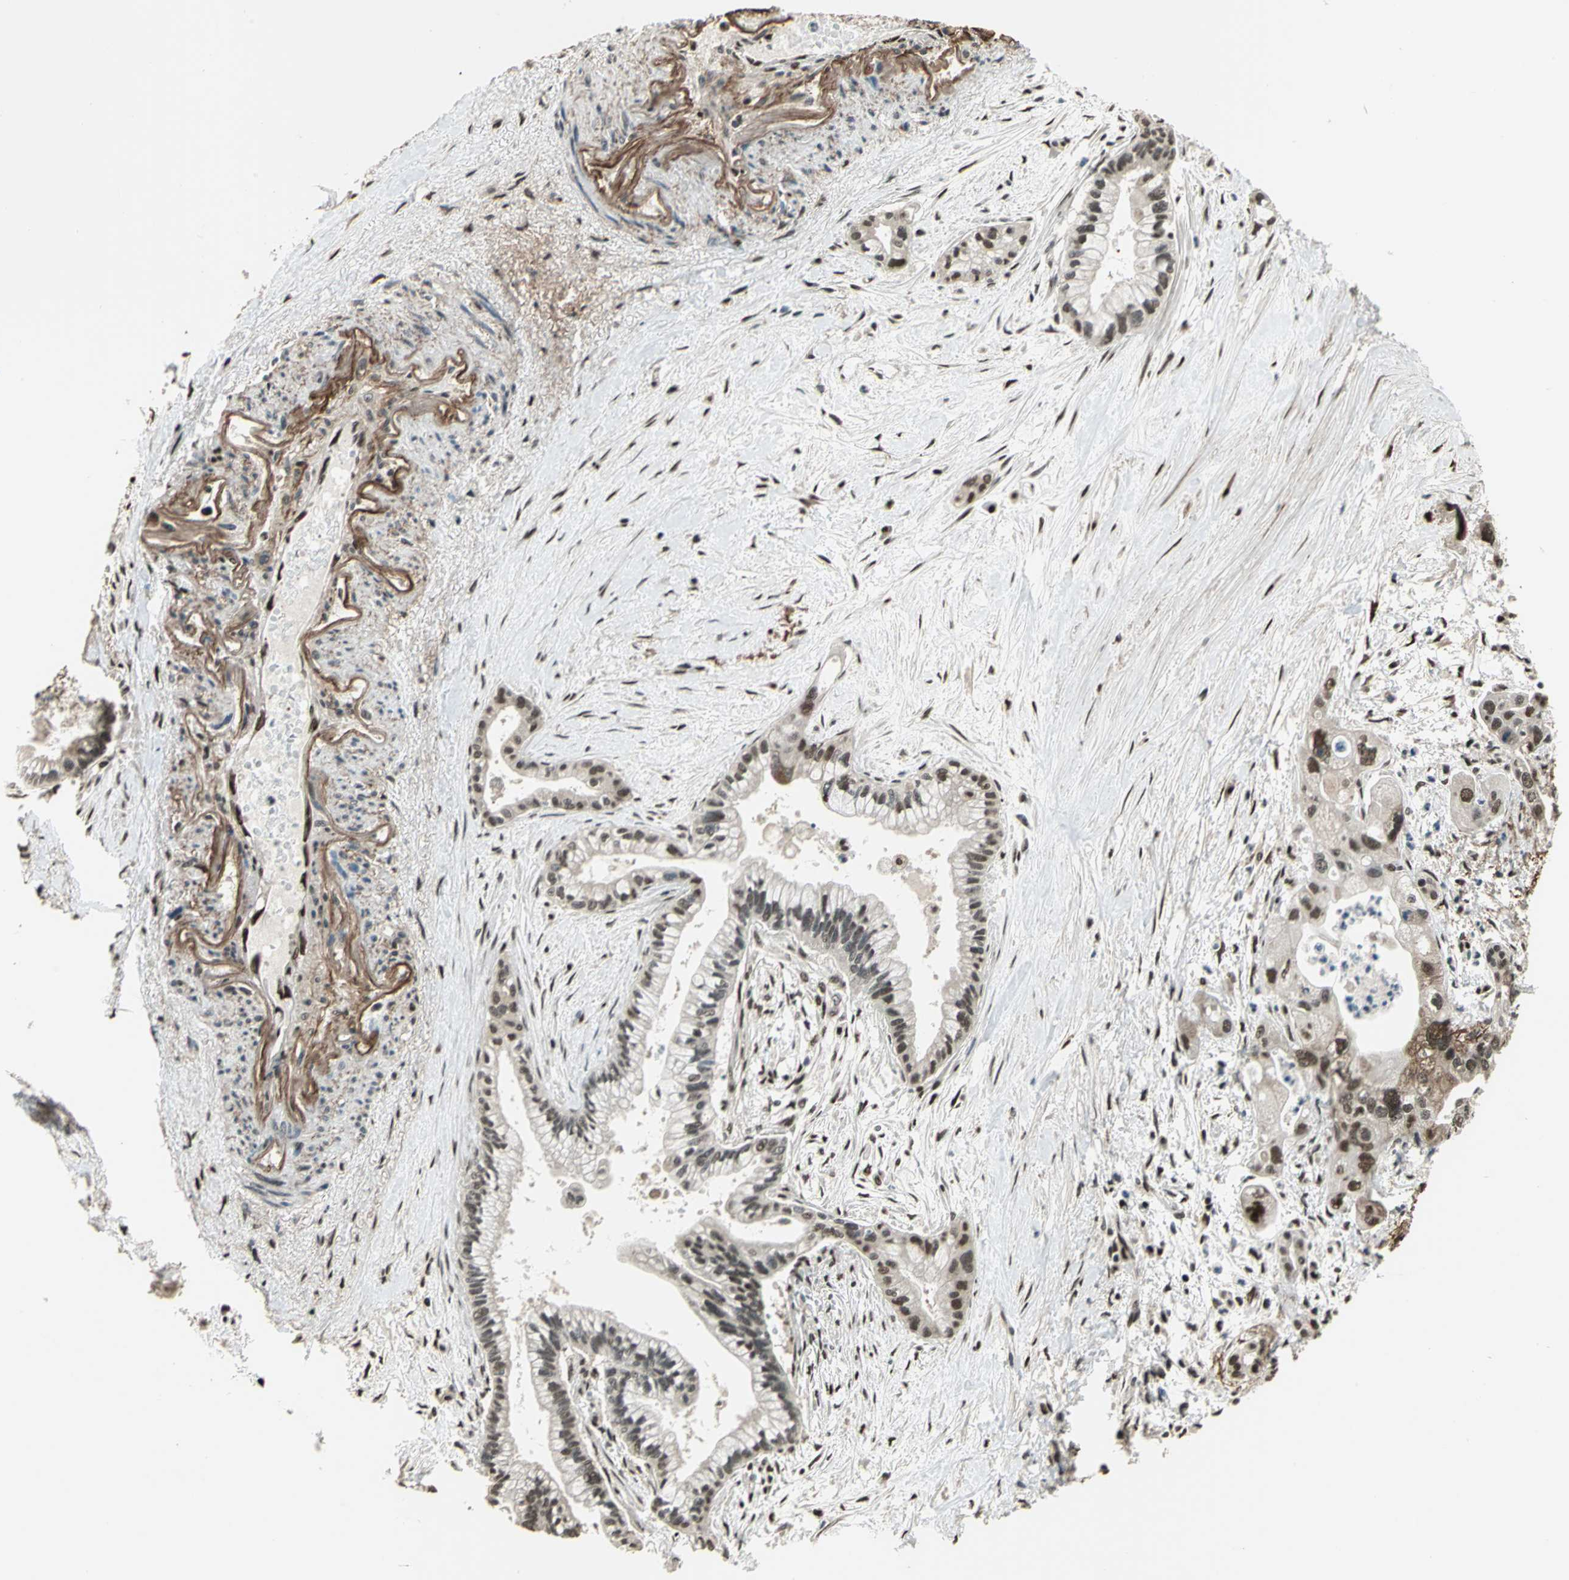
{"staining": {"intensity": "moderate", "quantity": ">75%", "location": "nuclear"}, "tissue": "pancreatic cancer", "cell_type": "Tumor cells", "image_type": "cancer", "snomed": [{"axis": "morphology", "description": "Adenocarcinoma, NOS"}, {"axis": "topography", "description": "Pancreas"}], "caption": "Protein expression analysis of pancreatic adenocarcinoma exhibits moderate nuclear expression in about >75% of tumor cells.", "gene": "MIS18BP1", "patient": {"sex": "male", "age": 70}}